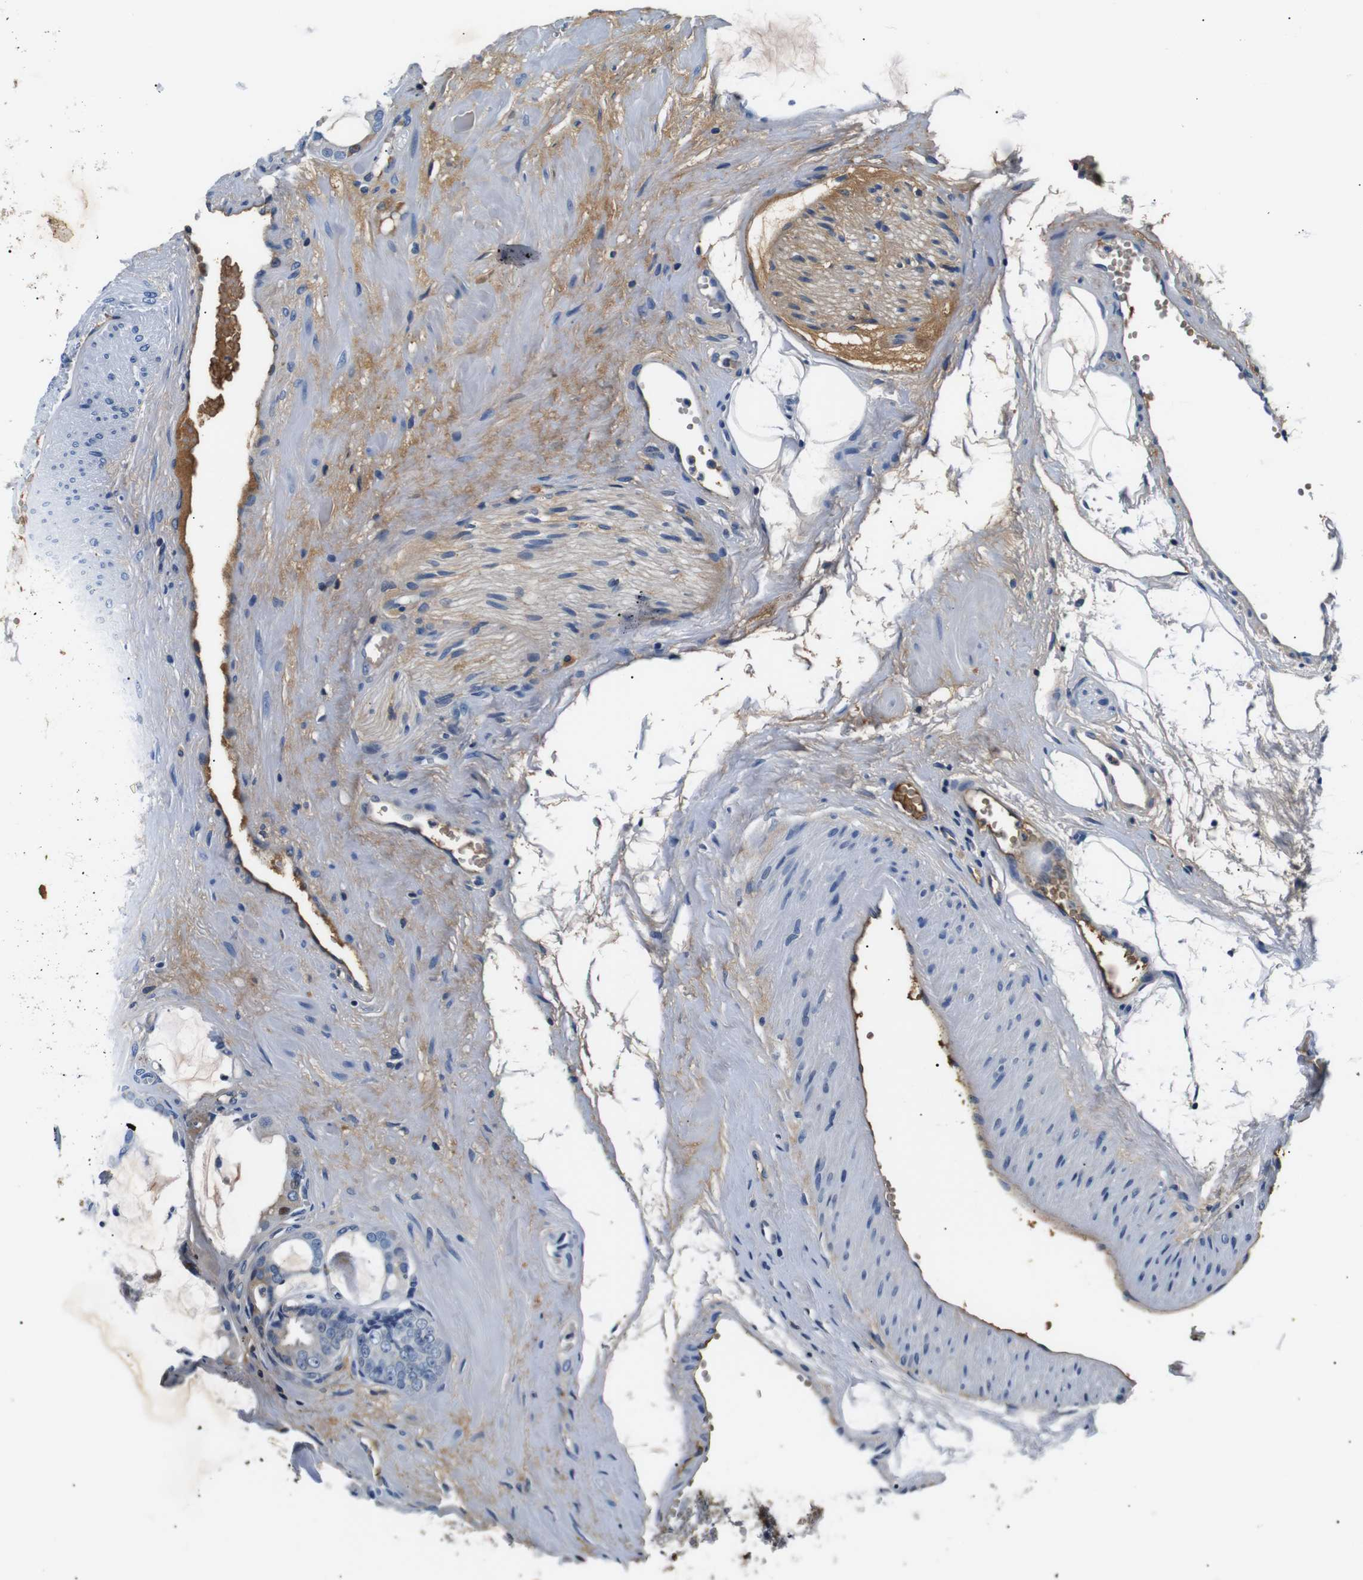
{"staining": {"intensity": "weak", "quantity": "<25%", "location": "cytoplasmic/membranous"}, "tissue": "prostate cancer", "cell_type": "Tumor cells", "image_type": "cancer", "snomed": [{"axis": "morphology", "description": "Adenocarcinoma, Low grade"}, {"axis": "topography", "description": "Prostate"}], "caption": "A high-resolution photomicrograph shows immunohistochemistry staining of low-grade adenocarcinoma (prostate), which reveals no significant staining in tumor cells. (Brightfield microscopy of DAB (3,3'-diaminobenzidine) IHC at high magnification).", "gene": "LHCGR", "patient": {"sex": "male", "age": 53}}